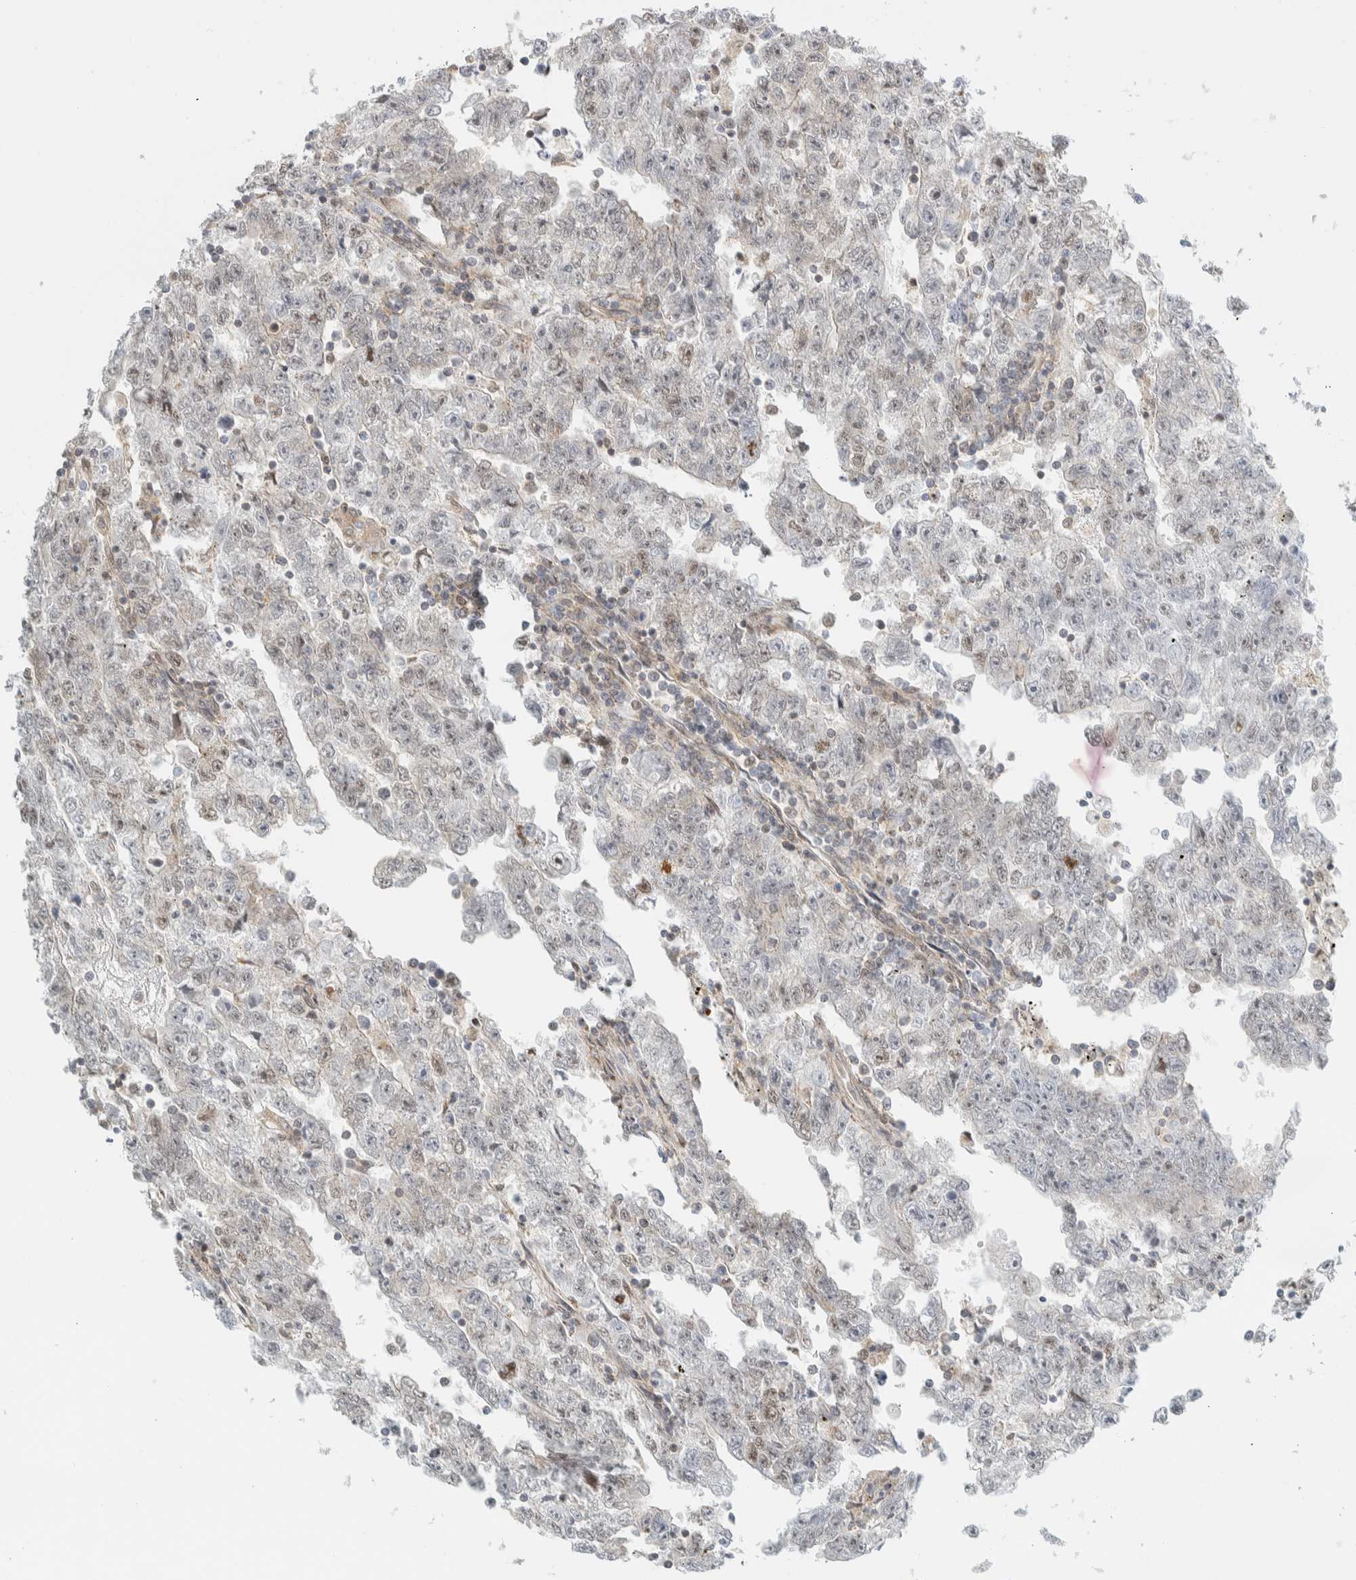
{"staining": {"intensity": "weak", "quantity": "<25%", "location": "nuclear"}, "tissue": "testis cancer", "cell_type": "Tumor cells", "image_type": "cancer", "snomed": [{"axis": "morphology", "description": "Carcinoma, Embryonal, NOS"}, {"axis": "topography", "description": "Testis"}], "caption": "Human testis embryonal carcinoma stained for a protein using IHC shows no positivity in tumor cells.", "gene": "TFE3", "patient": {"sex": "male", "age": 25}}